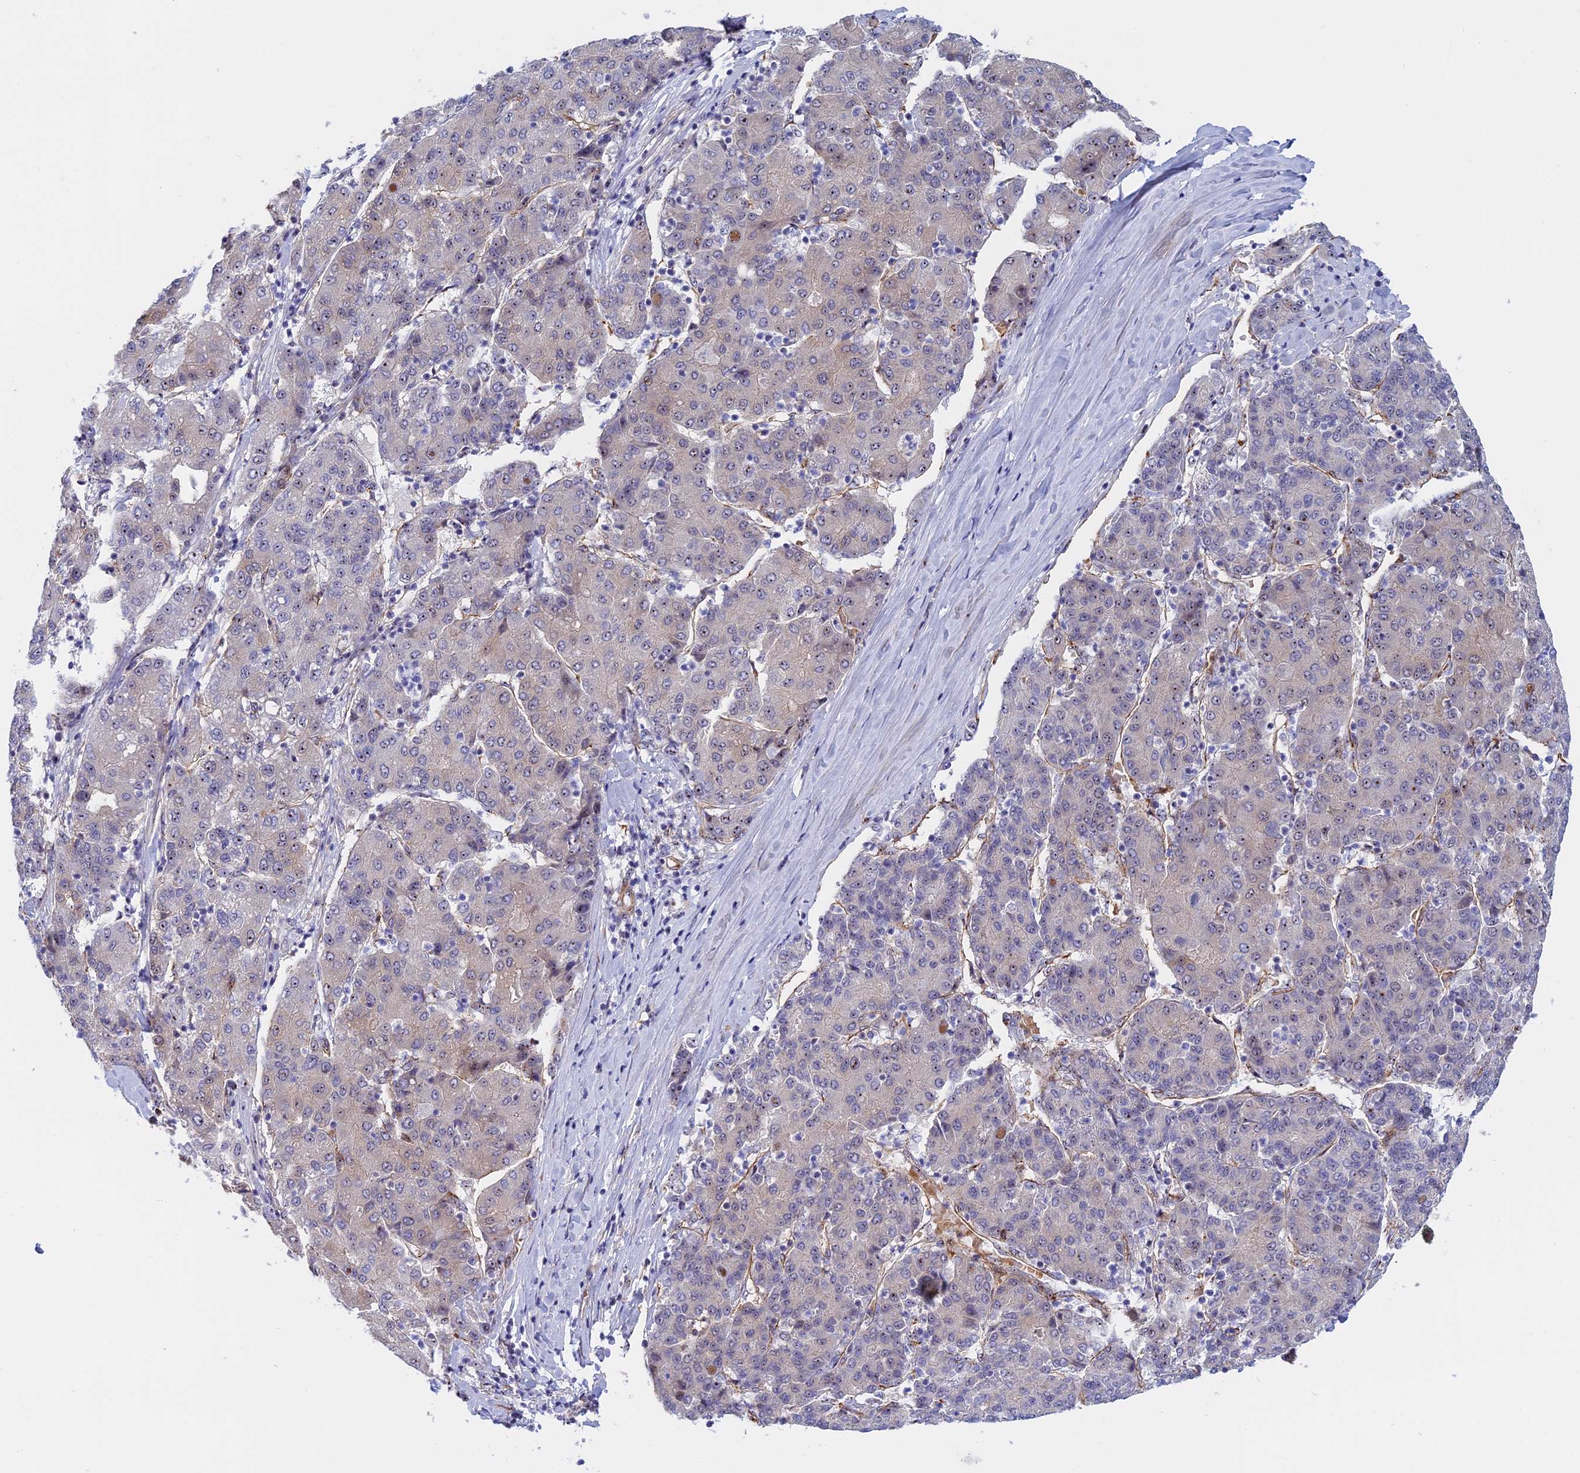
{"staining": {"intensity": "moderate", "quantity": "<25%", "location": "cytoplasmic/membranous,nuclear"}, "tissue": "liver cancer", "cell_type": "Tumor cells", "image_type": "cancer", "snomed": [{"axis": "morphology", "description": "Carcinoma, Hepatocellular, NOS"}, {"axis": "topography", "description": "Liver"}], "caption": "Liver cancer (hepatocellular carcinoma) was stained to show a protein in brown. There is low levels of moderate cytoplasmic/membranous and nuclear expression in about <25% of tumor cells.", "gene": "DBNDD1", "patient": {"sex": "male", "age": 65}}